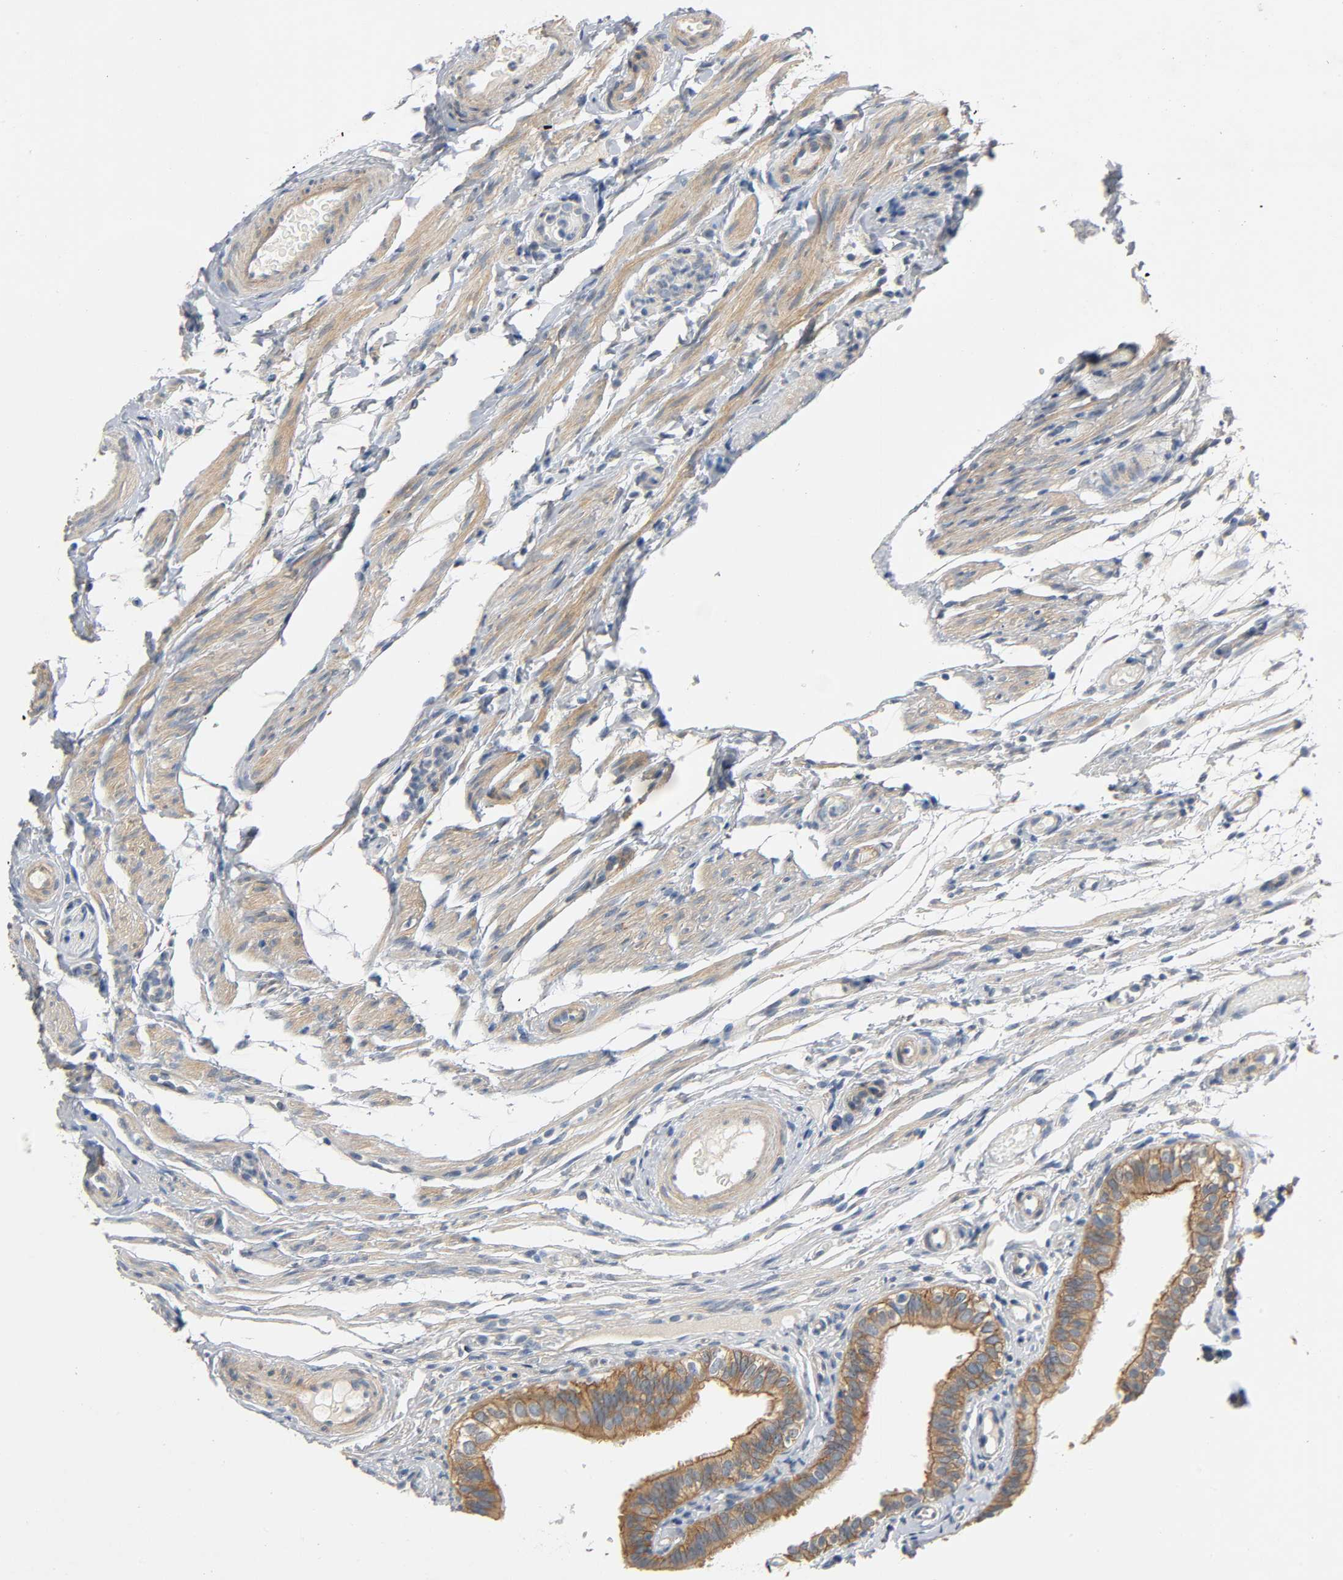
{"staining": {"intensity": "strong", "quantity": ">75%", "location": "cytoplasmic/membranous"}, "tissue": "fallopian tube", "cell_type": "Glandular cells", "image_type": "normal", "snomed": [{"axis": "morphology", "description": "Normal tissue, NOS"}, {"axis": "morphology", "description": "Dermoid, NOS"}, {"axis": "topography", "description": "Fallopian tube"}], "caption": "DAB immunohistochemical staining of benign human fallopian tube displays strong cytoplasmic/membranous protein staining in approximately >75% of glandular cells.", "gene": "ARPC1A", "patient": {"sex": "female", "age": 33}}